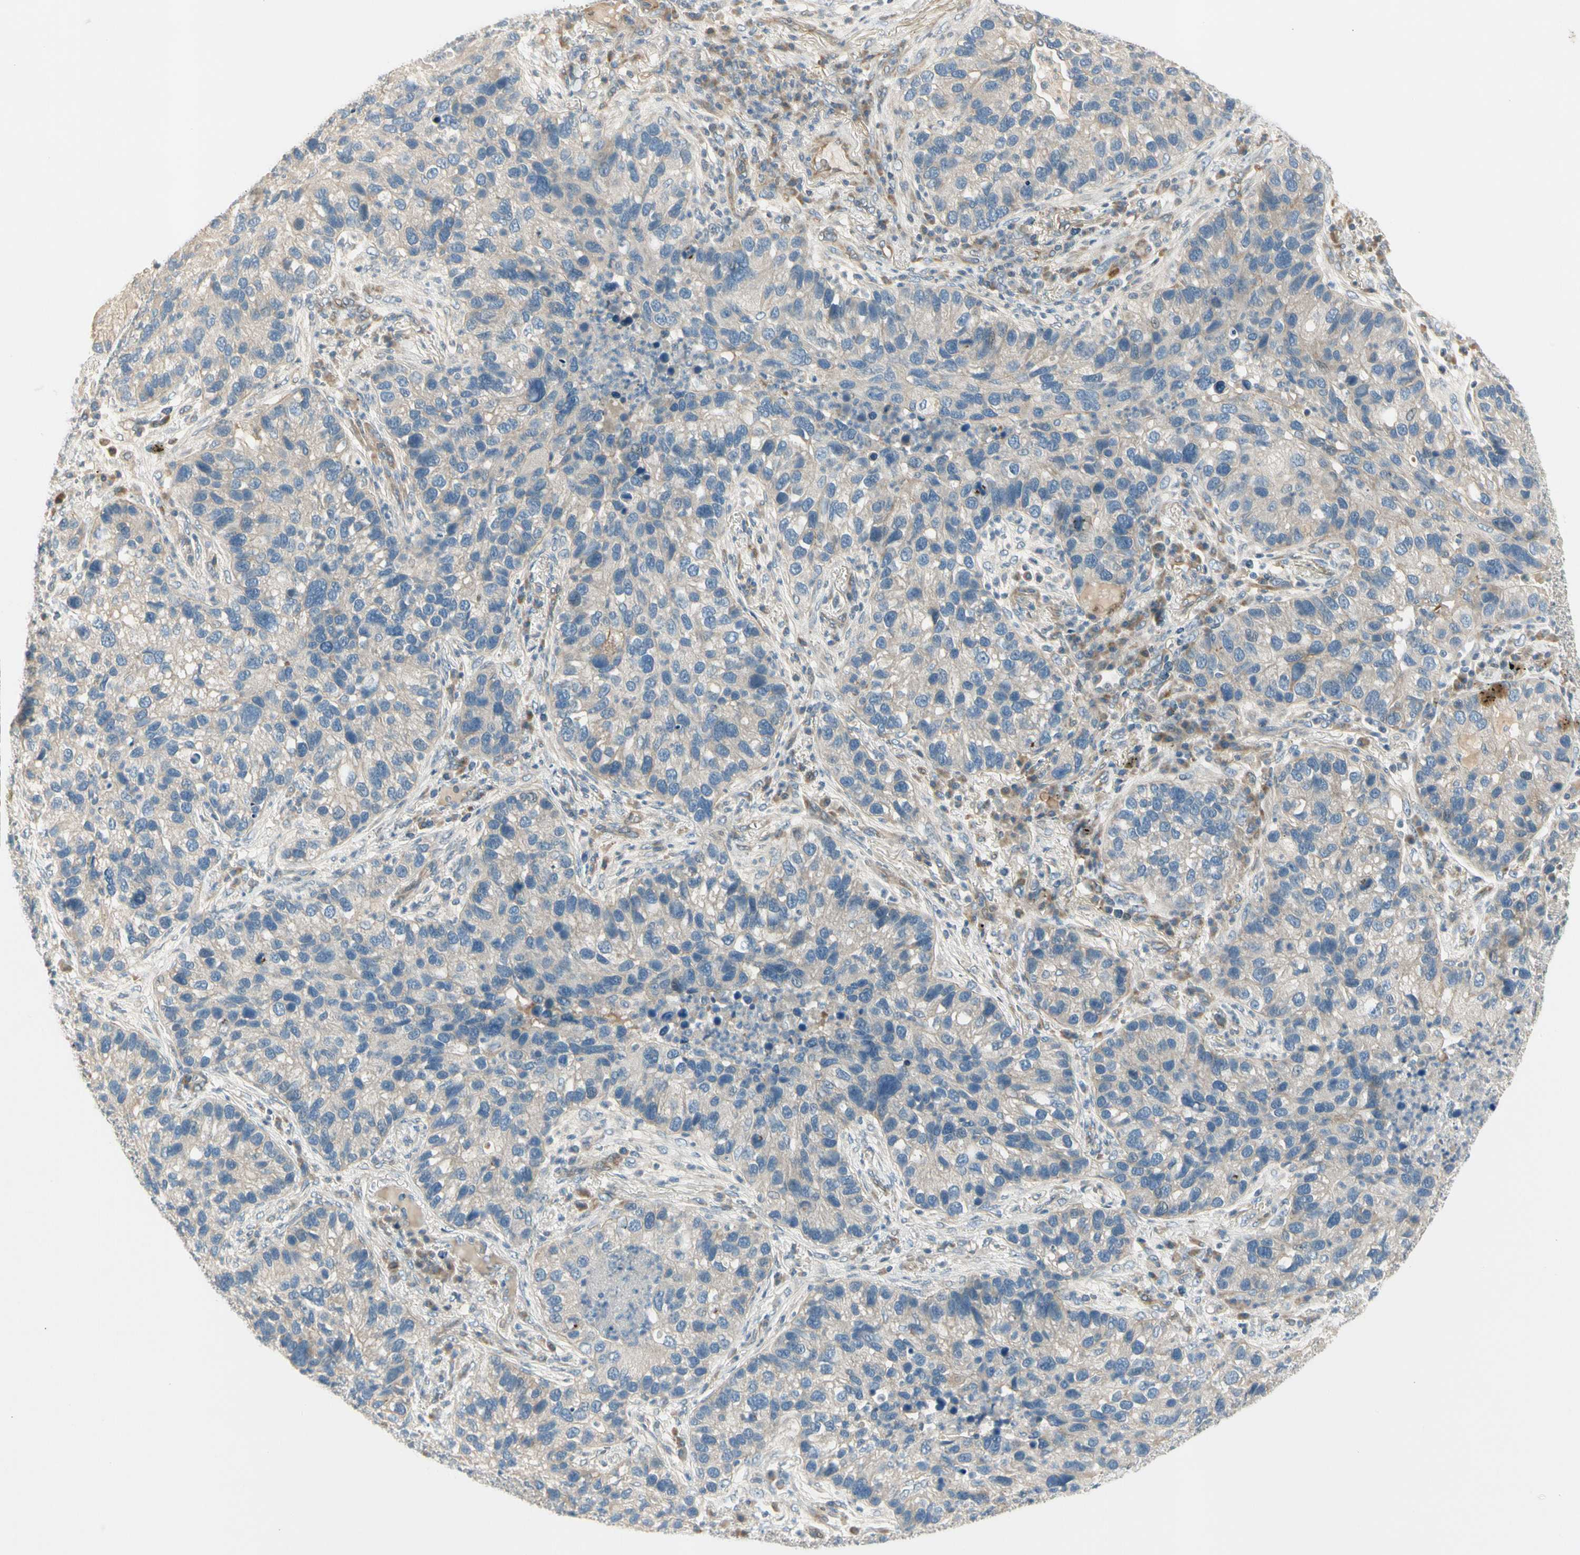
{"staining": {"intensity": "negative", "quantity": "none", "location": "none"}, "tissue": "lung cancer", "cell_type": "Tumor cells", "image_type": "cancer", "snomed": [{"axis": "morphology", "description": "Normal tissue, NOS"}, {"axis": "morphology", "description": "Adenocarcinoma, NOS"}, {"axis": "topography", "description": "Bronchus"}, {"axis": "topography", "description": "Lung"}], "caption": "This histopathology image is of lung cancer (adenocarcinoma) stained with IHC to label a protein in brown with the nuclei are counter-stained blue. There is no positivity in tumor cells.", "gene": "ADGRA3", "patient": {"sex": "male", "age": 54}}